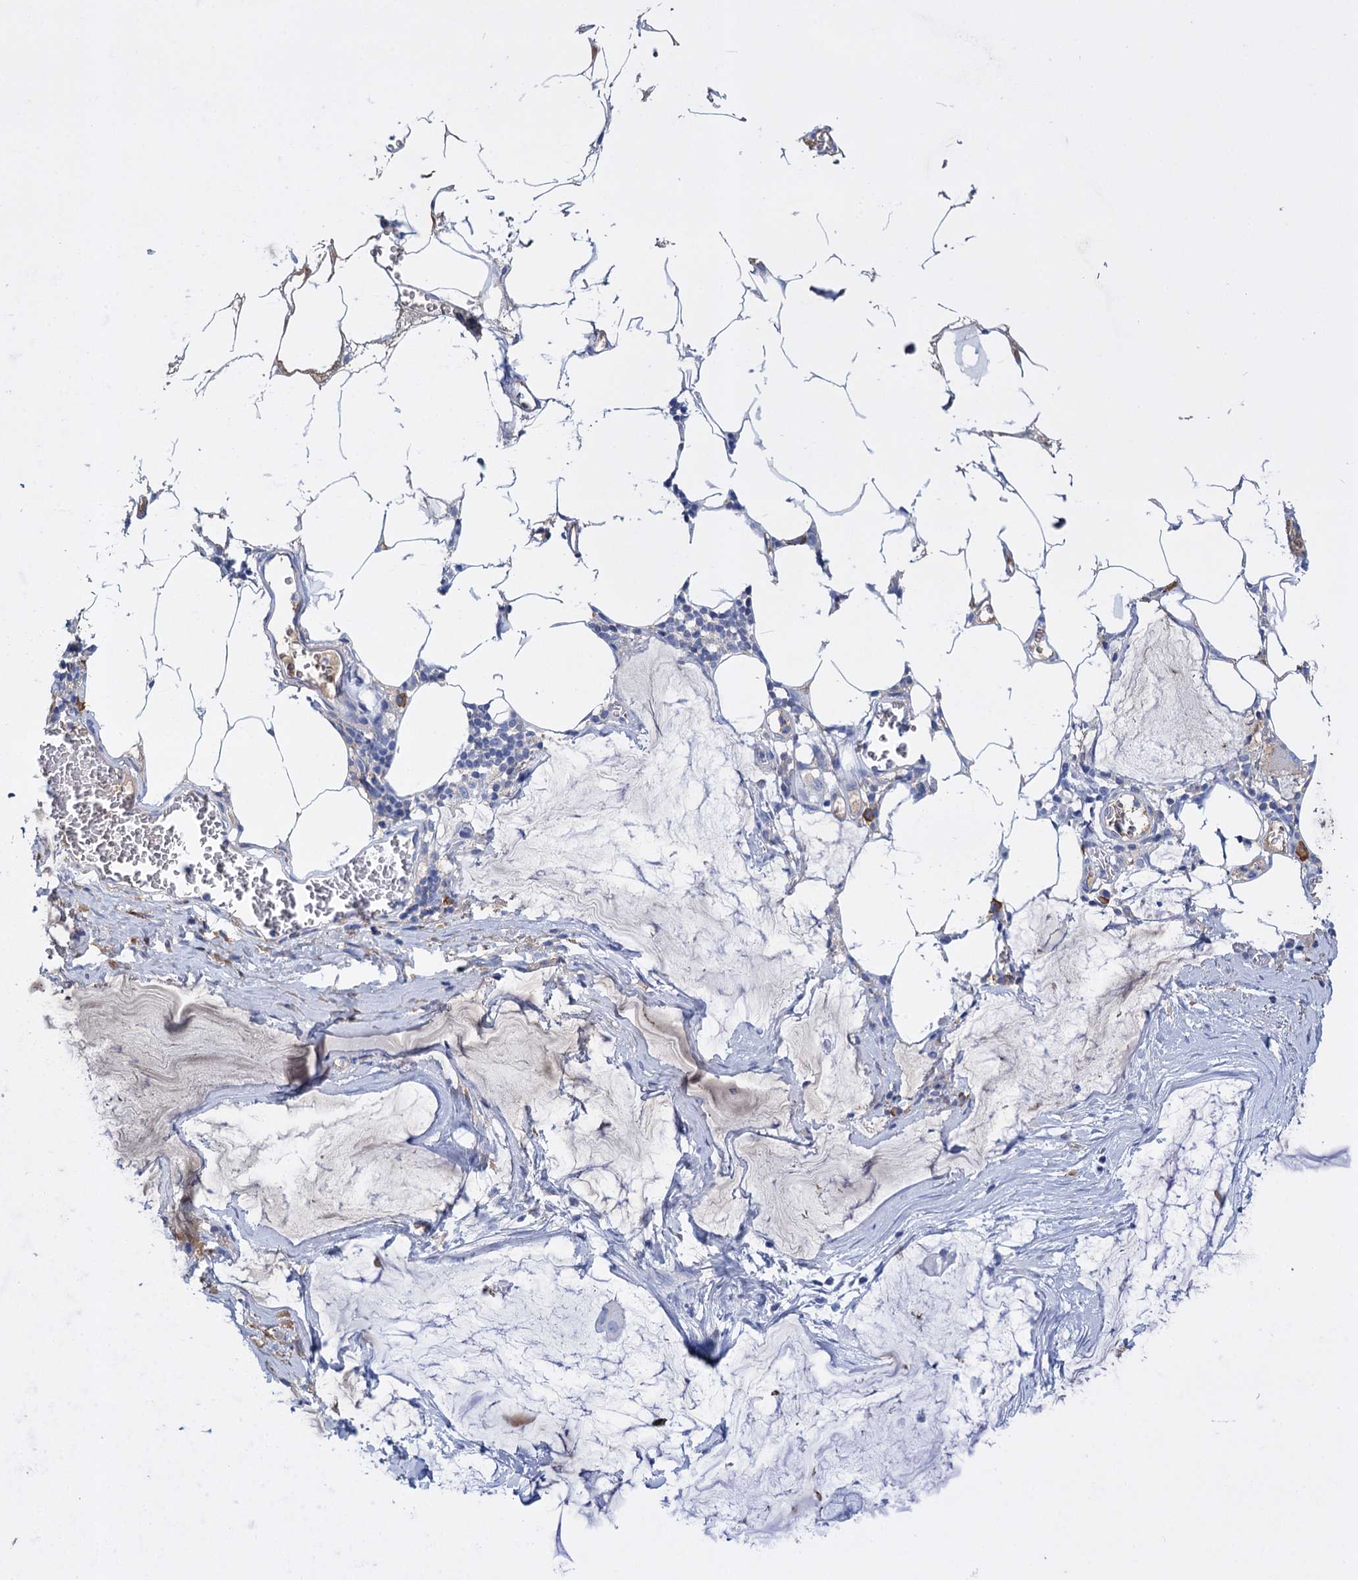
{"staining": {"intensity": "negative", "quantity": "none", "location": "none"}, "tissue": "ovarian cancer", "cell_type": "Tumor cells", "image_type": "cancer", "snomed": [{"axis": "morphology", "description": "Cystadenocarcinoma, mucinous, NOS"}, {"axis": "topography", "description": "Ovary"}], "caption": "High magnification brightfield microscopy of ovarian cancer (mucinous cystadenocarcinoma) stained with DAB (3,3'-diaminobenzidine) (brown) and counterstained with hematoxylin (blue): tumor cells show no significant expression.", "gene": "FBXW12", "patient": {"sex": "female", "age": 73}}